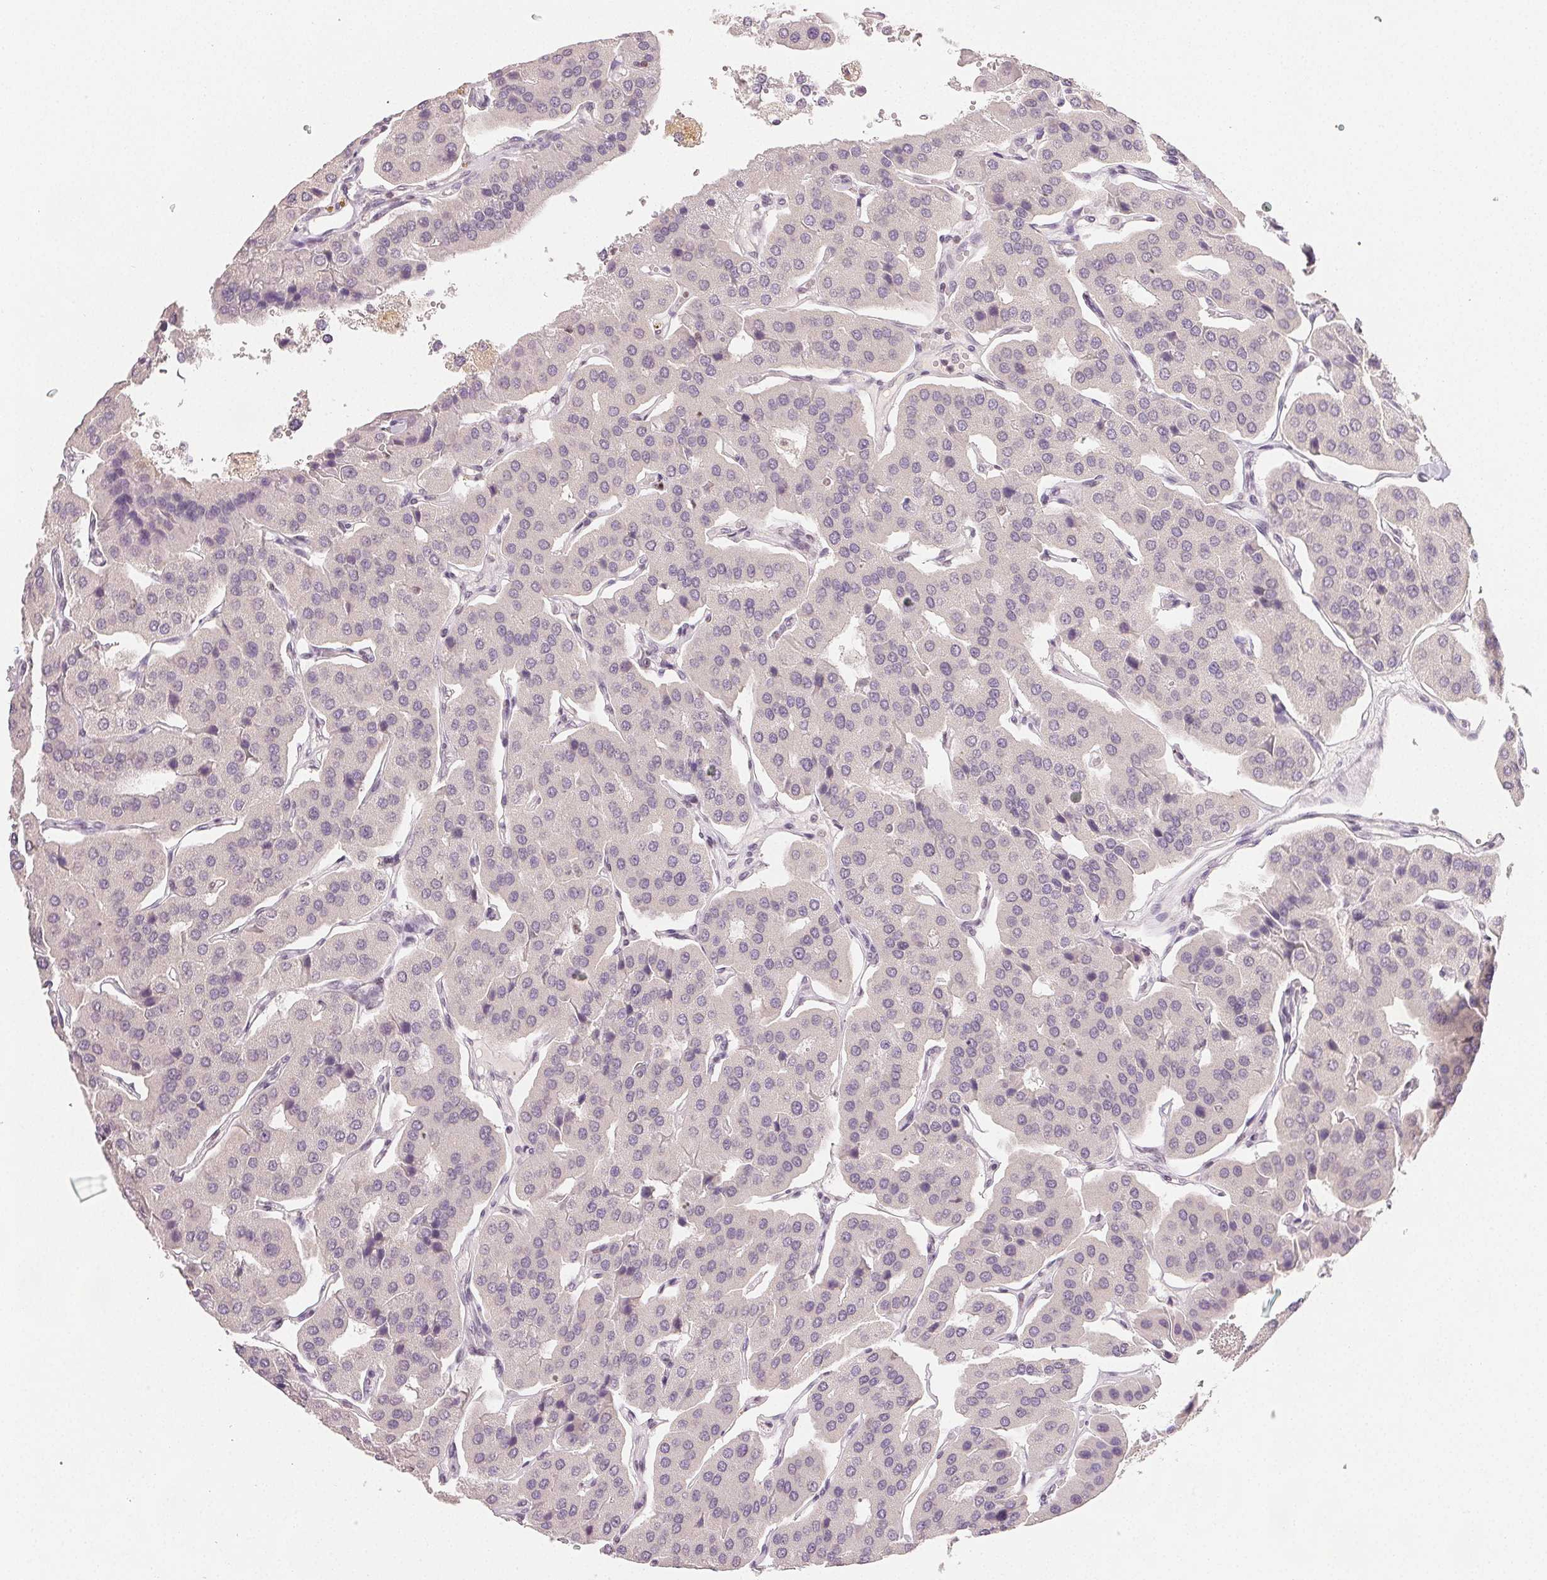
{"staining": {"intensity": "negative", "quantity": "none", "location": "none"}, "tissue": "parathyroid gland", "cell_type": "Glandular cells", "image_type": "normal", "snomed": [{"axis": "morphology", "description": "Normal tissue, NOS"}, {"axis": "morphology", "description": "Adenoma, NOS"}, {"axis": "topography", "description": "Parathyroid gland"}], "caption": "This is an immunohistochemistry (IHC) histopathology image of unremarkable human parathyroid gland. There is no positivity in glandular cells.", "gene": "RUNX2", "patient": {"sex": "female", "age": 86}}